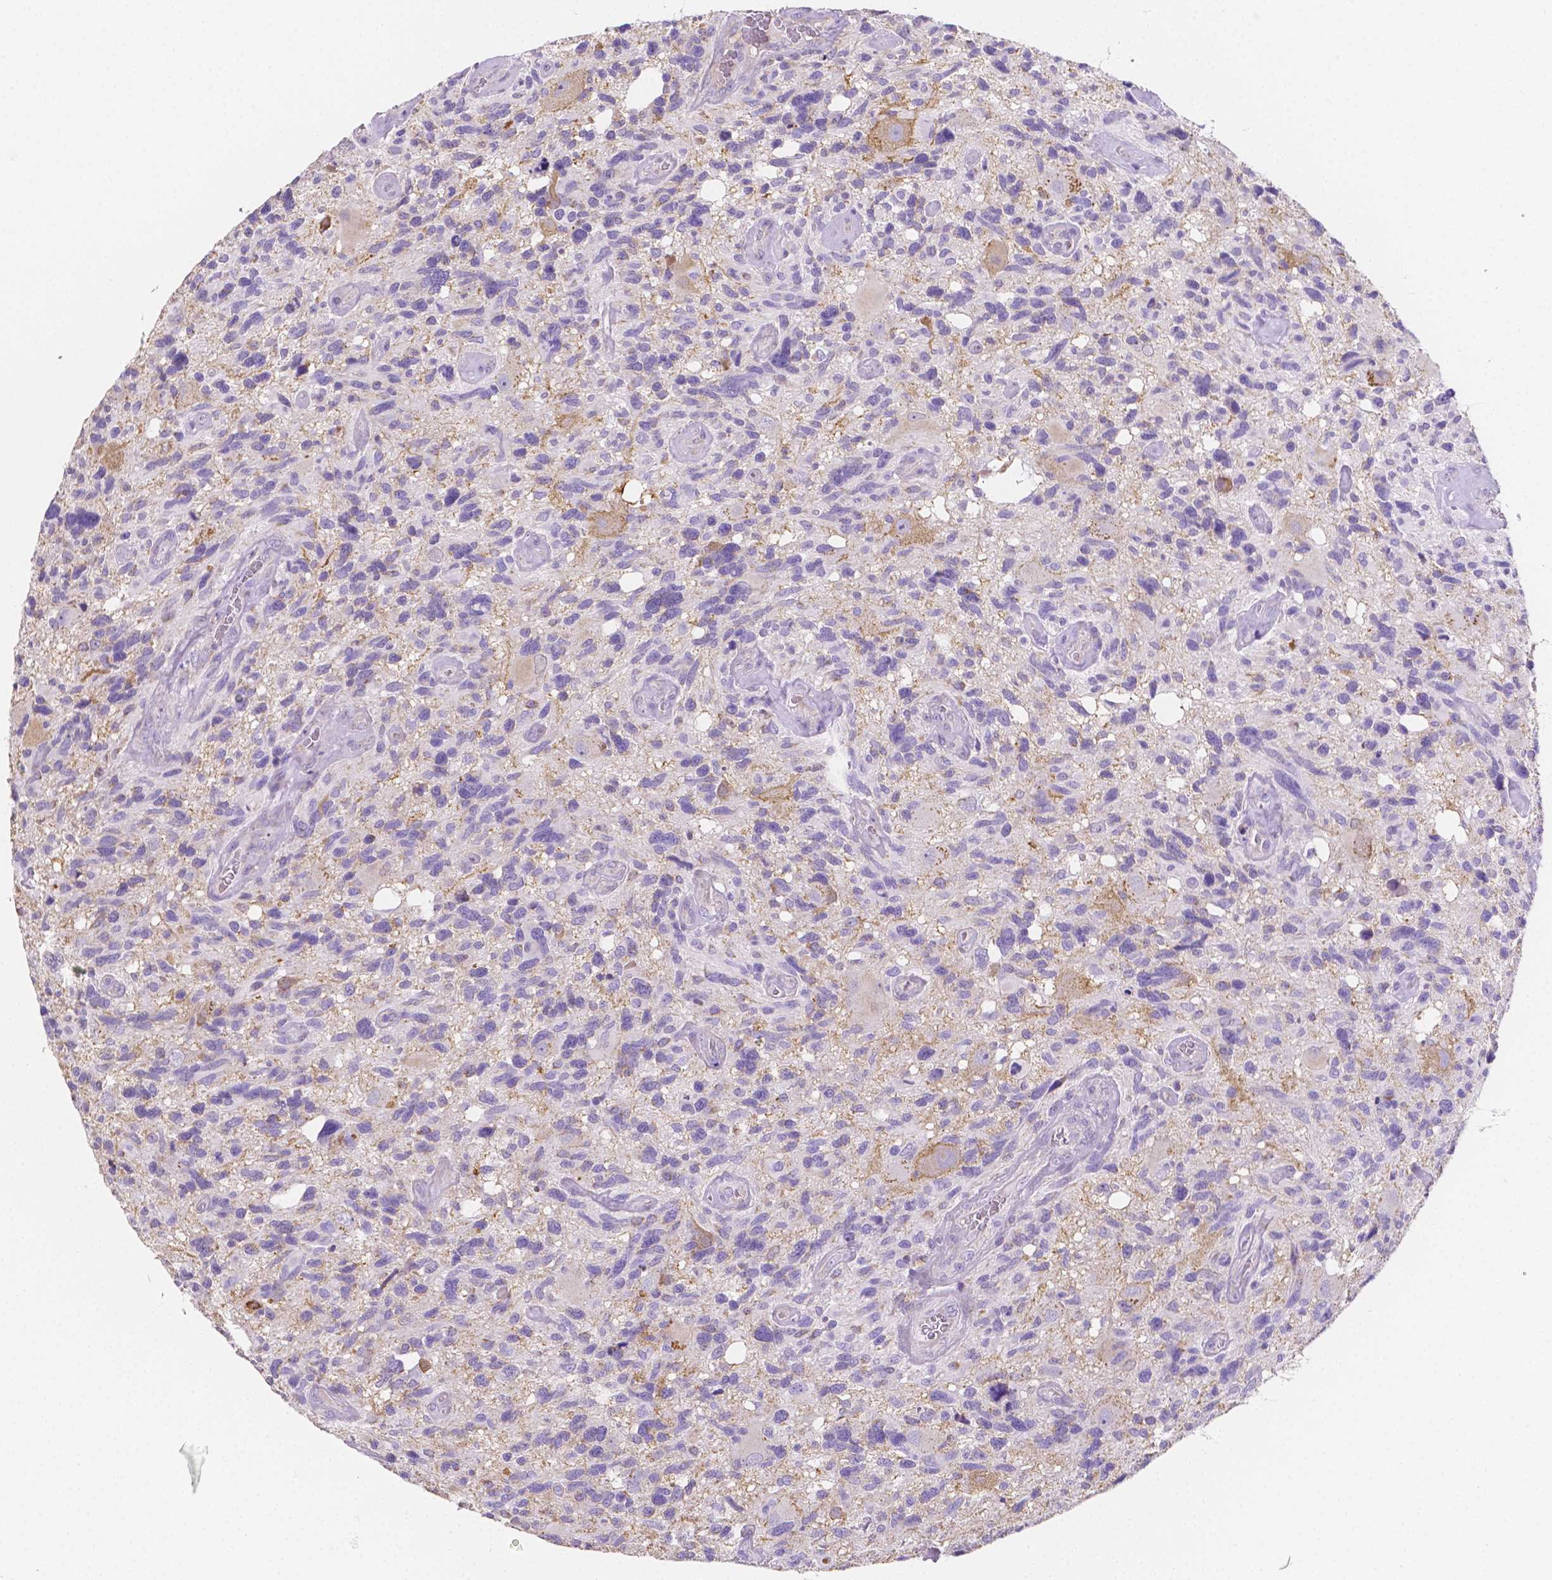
{"staining": {"intensity": "negative", "quantity": "none", "location": "none"}, "tissue": "glioma", "cell_type": "Tumor cells", "image_type": "cancer", "snomed": [{"axis": "morphology", "description": "Glioma, malignant, High grade"}, {"axis": "topography", "description": "Brain"}], "caption": "Immunohistochemistry (IHC) image of neoplastic tissue: glioma stained with DAB displays no significant protein positivity in tumor cells.", "gene": "TMEM130", "patient": {"sex": "male", "age": 49}}